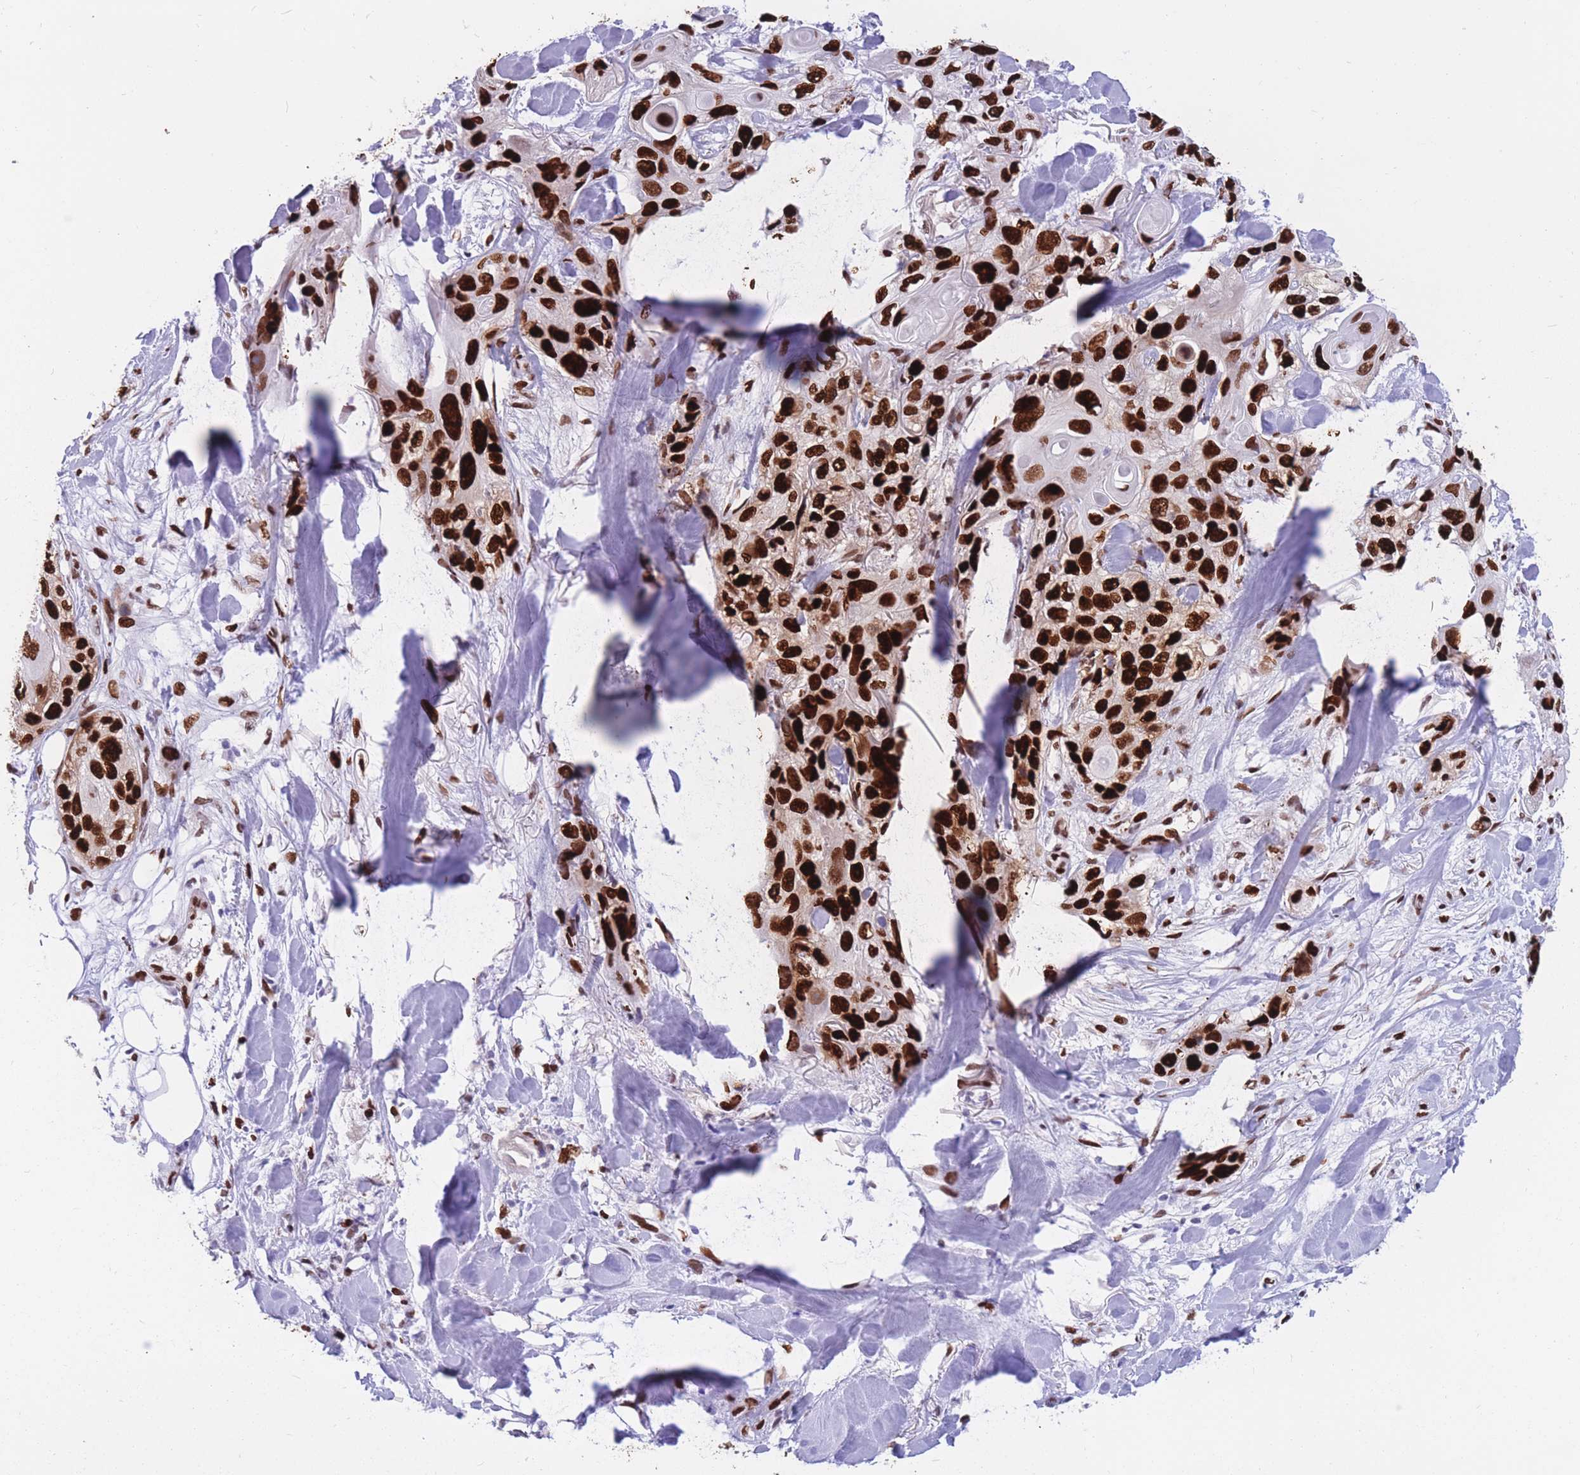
{"staining": {"intensity": "strong", "quantity": ">75%", "location": "nuclear"}, "tissue": "skin cancer", "cell_type": "Tumor cells", "image_type": "cancer", "snomed": [{"axis": "morphology", "description": "Normal tissue, NOS"}, {"axis": "morphology", "description": "Squamous cell carcinoma, NOS"}, {"axis": "topography", "description": "Skin"}], "caption": "Brown immunohistochemical staining in skin cancer displays strong nuclear positivity in approximately >75% of tumor cells.", "gene": "NASP", "patient": {"sex": "male", "age": 72}}